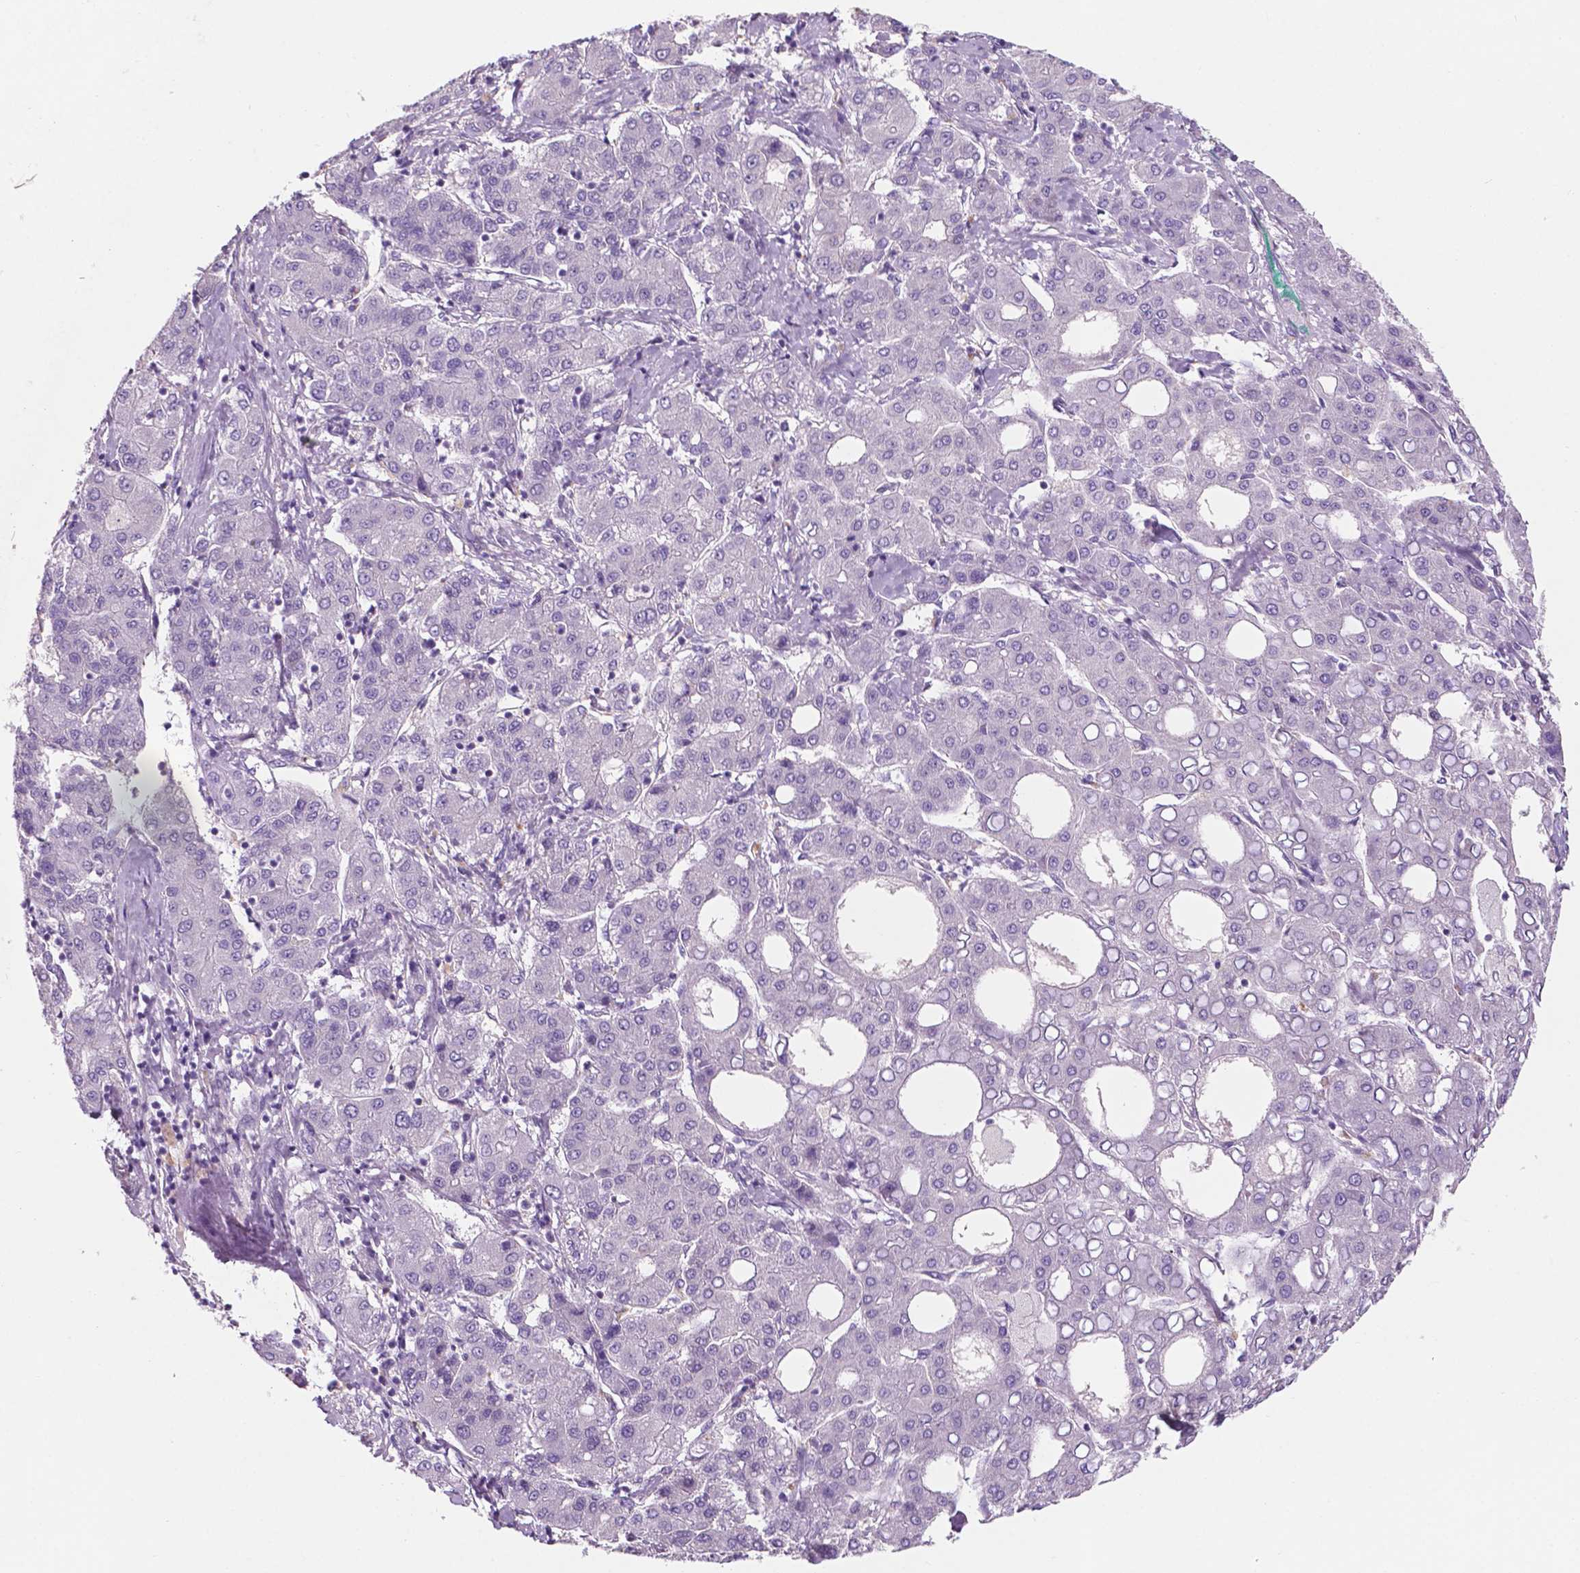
{"staining": {"intensity": "negative", "quantity": "none", "location": "none"}, "tissue": "liver cancer", "cell_type": "Tumor cells", "image_type": "cancer", "snomed": [{"axis": "morphology", "description": "Carcinoma, Hepatocellular, NOS"}, {"axis": "topography", "description": "Liver"}], "caption": "Photomicrograph shows no protein staining in tumor cells of hepatocellular carcinoma (liver) tissue.", "gene": "FAM50B", "patient": {"sex": "male", "age": 65}}